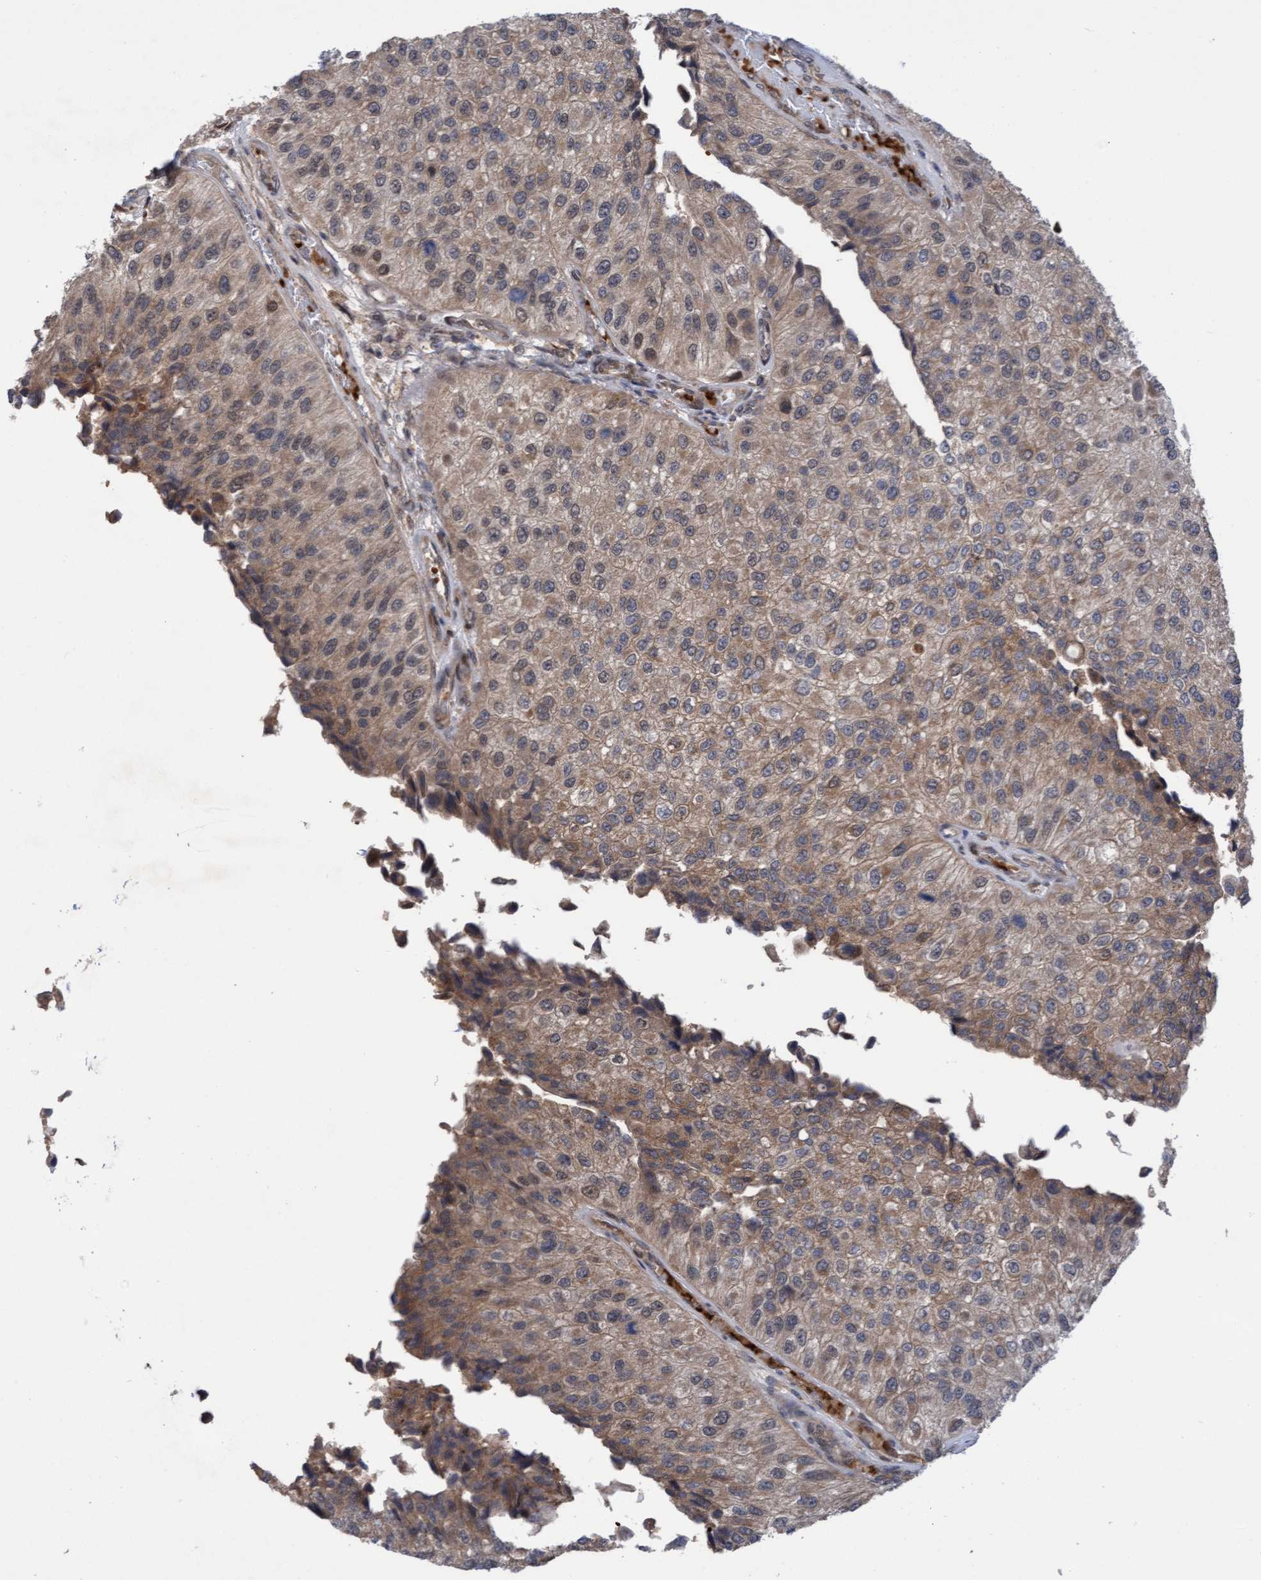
{"staining": {"intensity": "moderate", "quantity": ">75%", "location": "cytoplasmic/membranous"}, "tissue": "urothelial cancer", "cell_type": "Tumor cells", "image_type": "cancer", "snomed": [{"axis": "morphology", "description": "Urothelial carcinoma, High grade"}, {"axis": "topography", "description": "Kidney"}, {"axis": "topography", "description": "Urinary bladder"}], "caption": "The histopathology image displays a brown stain indicating the presence of a protein in the cytoplasmic/membranous of tumor cells in high-grade urothelial carcinoma.", "gene": "TANC2", "patient": {"sex": "male", "age": 77}}